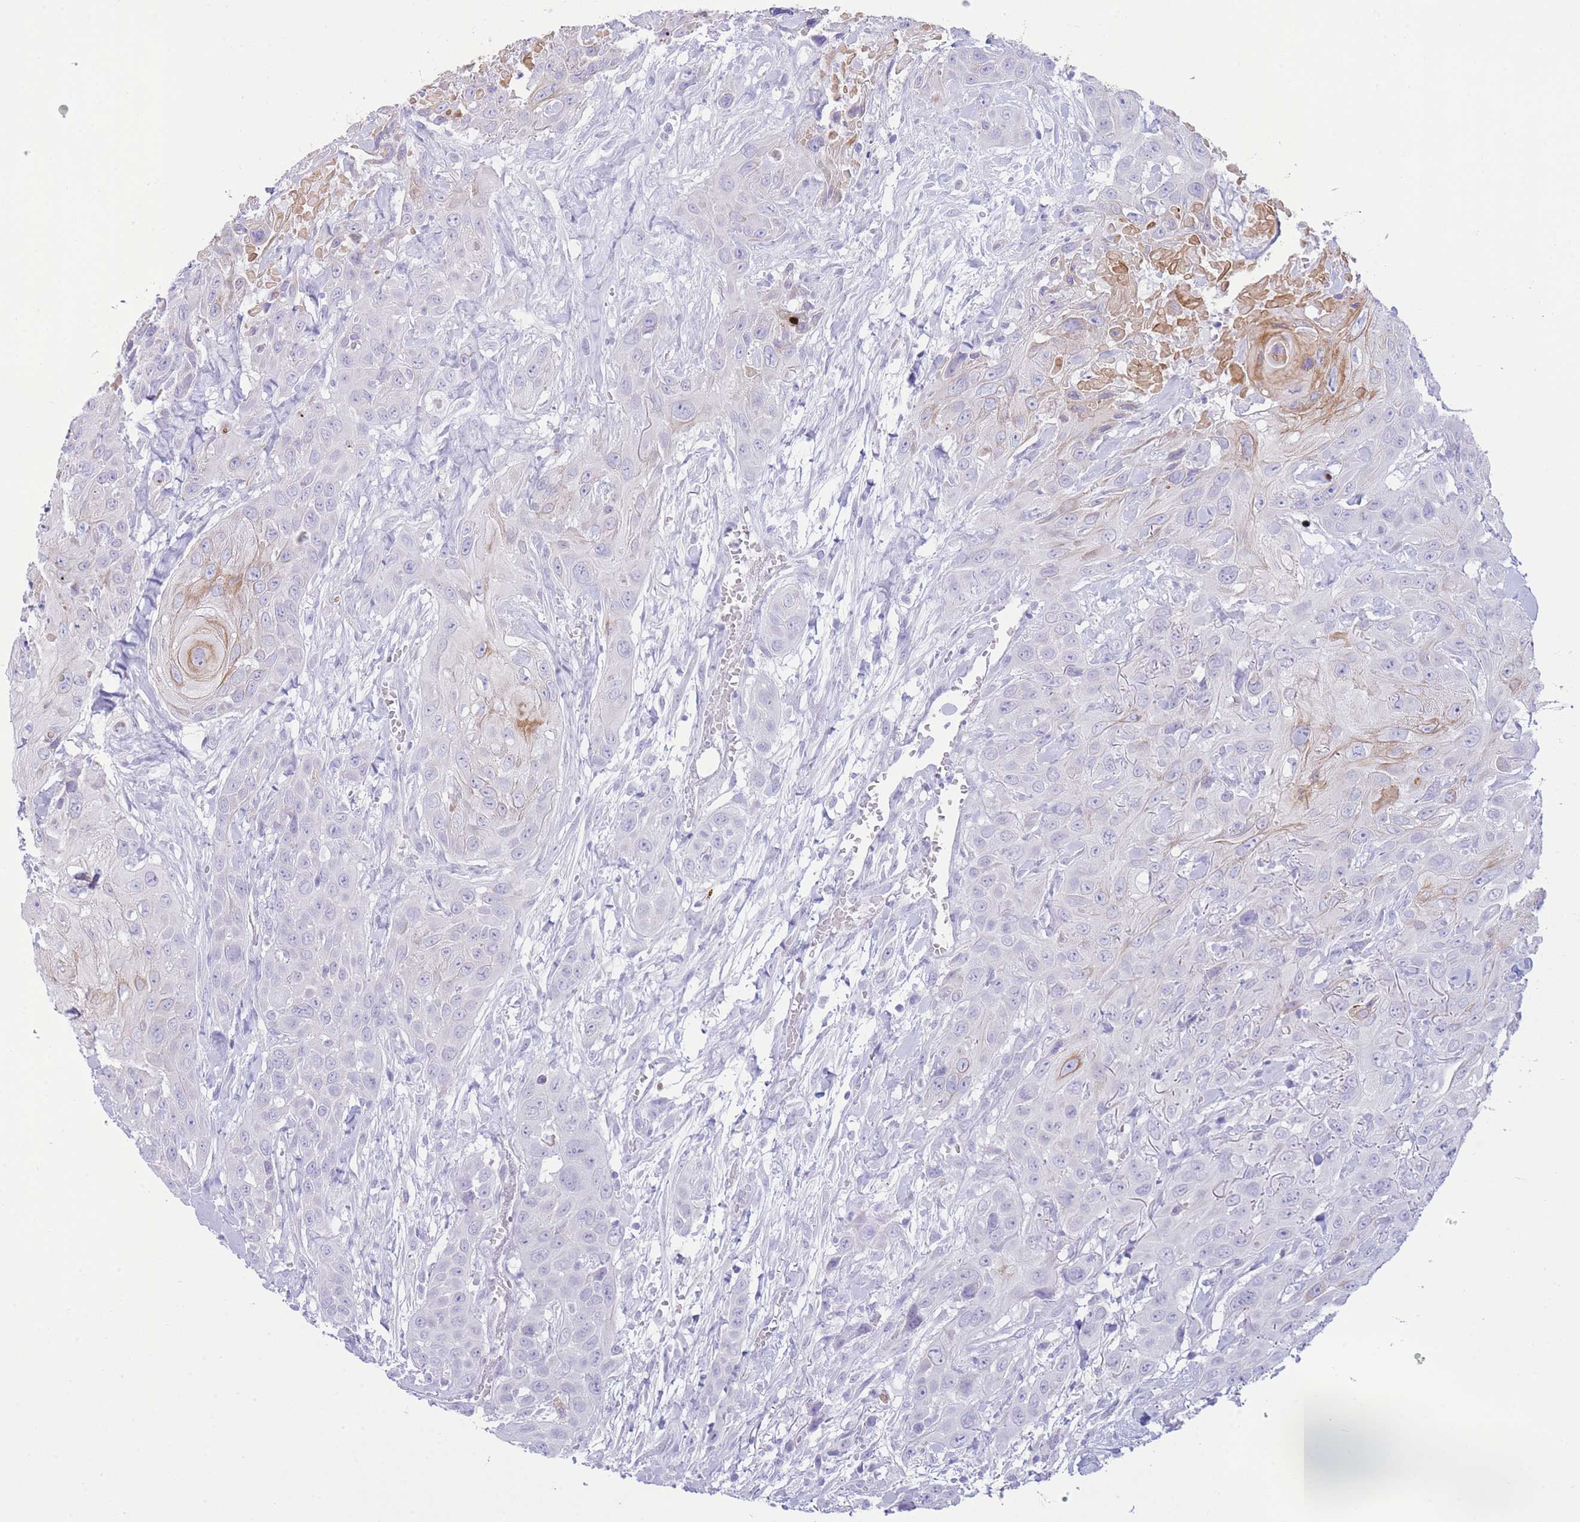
{"staining": {"intensity": "moderate", "quantity": "<25%", "location": "cytoplasmic/membranous"}, "tissue": "head and neck cancer", "cell_type": "Tumor cells", "image_type": "cancer", "snomed": [{"axis": "morphology", "description": "Squamous cell carcinoma, NOS"}, {"axis": "topography", "description": "Head-Neck"}], "caption": "DAB (3,3'-diaminobenzidine) immunohistochemical staining of head and neck cancer demonstrates moderate cytoplasmic/membranous protein staining in about <25% of tumor cells.", "gene": "VWA8", "patient": {"sex": "male", "age": 81}}